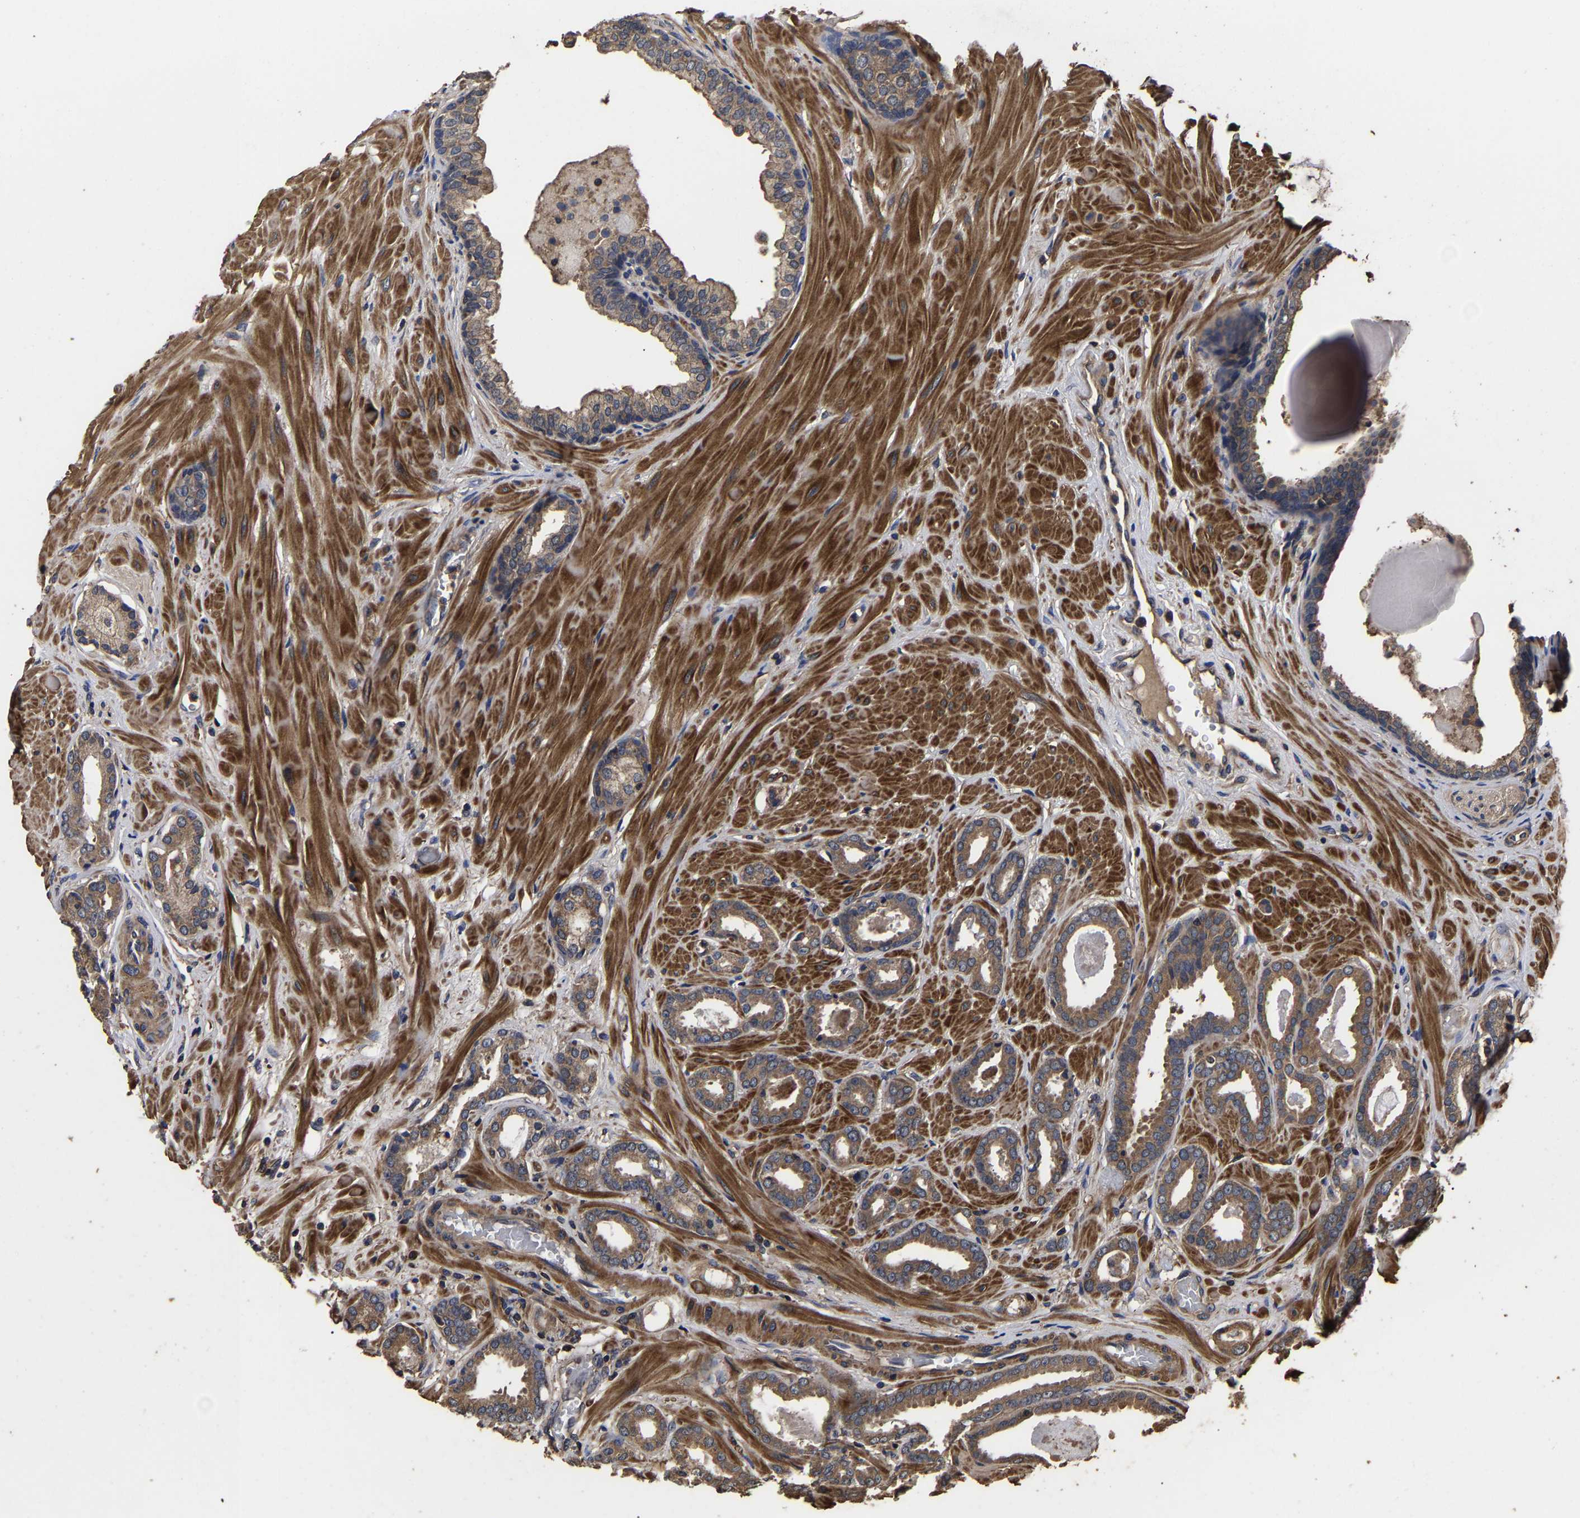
{"staining": {"intensity": "moderate", "quantity": ">75%", "location": "cytoplasmic/membranous"}, "tissue": "prostate cancer", "cell_type": "Tumor cells", "image_type": "cancer", "snomed": [{"axis": "morphology", "description": "Adenocarcinoma, Low grade"}, {"axis": "topography", "description": "Prostate"}], "caption": "Immunohistochemical staining of human prostate cancer displays medium levels of moderate cytoplasmic/membranous protein staining in about >75% of tumor cells.", "gene": "ITCH", "patient": {"sex": "male", "age": 53}}